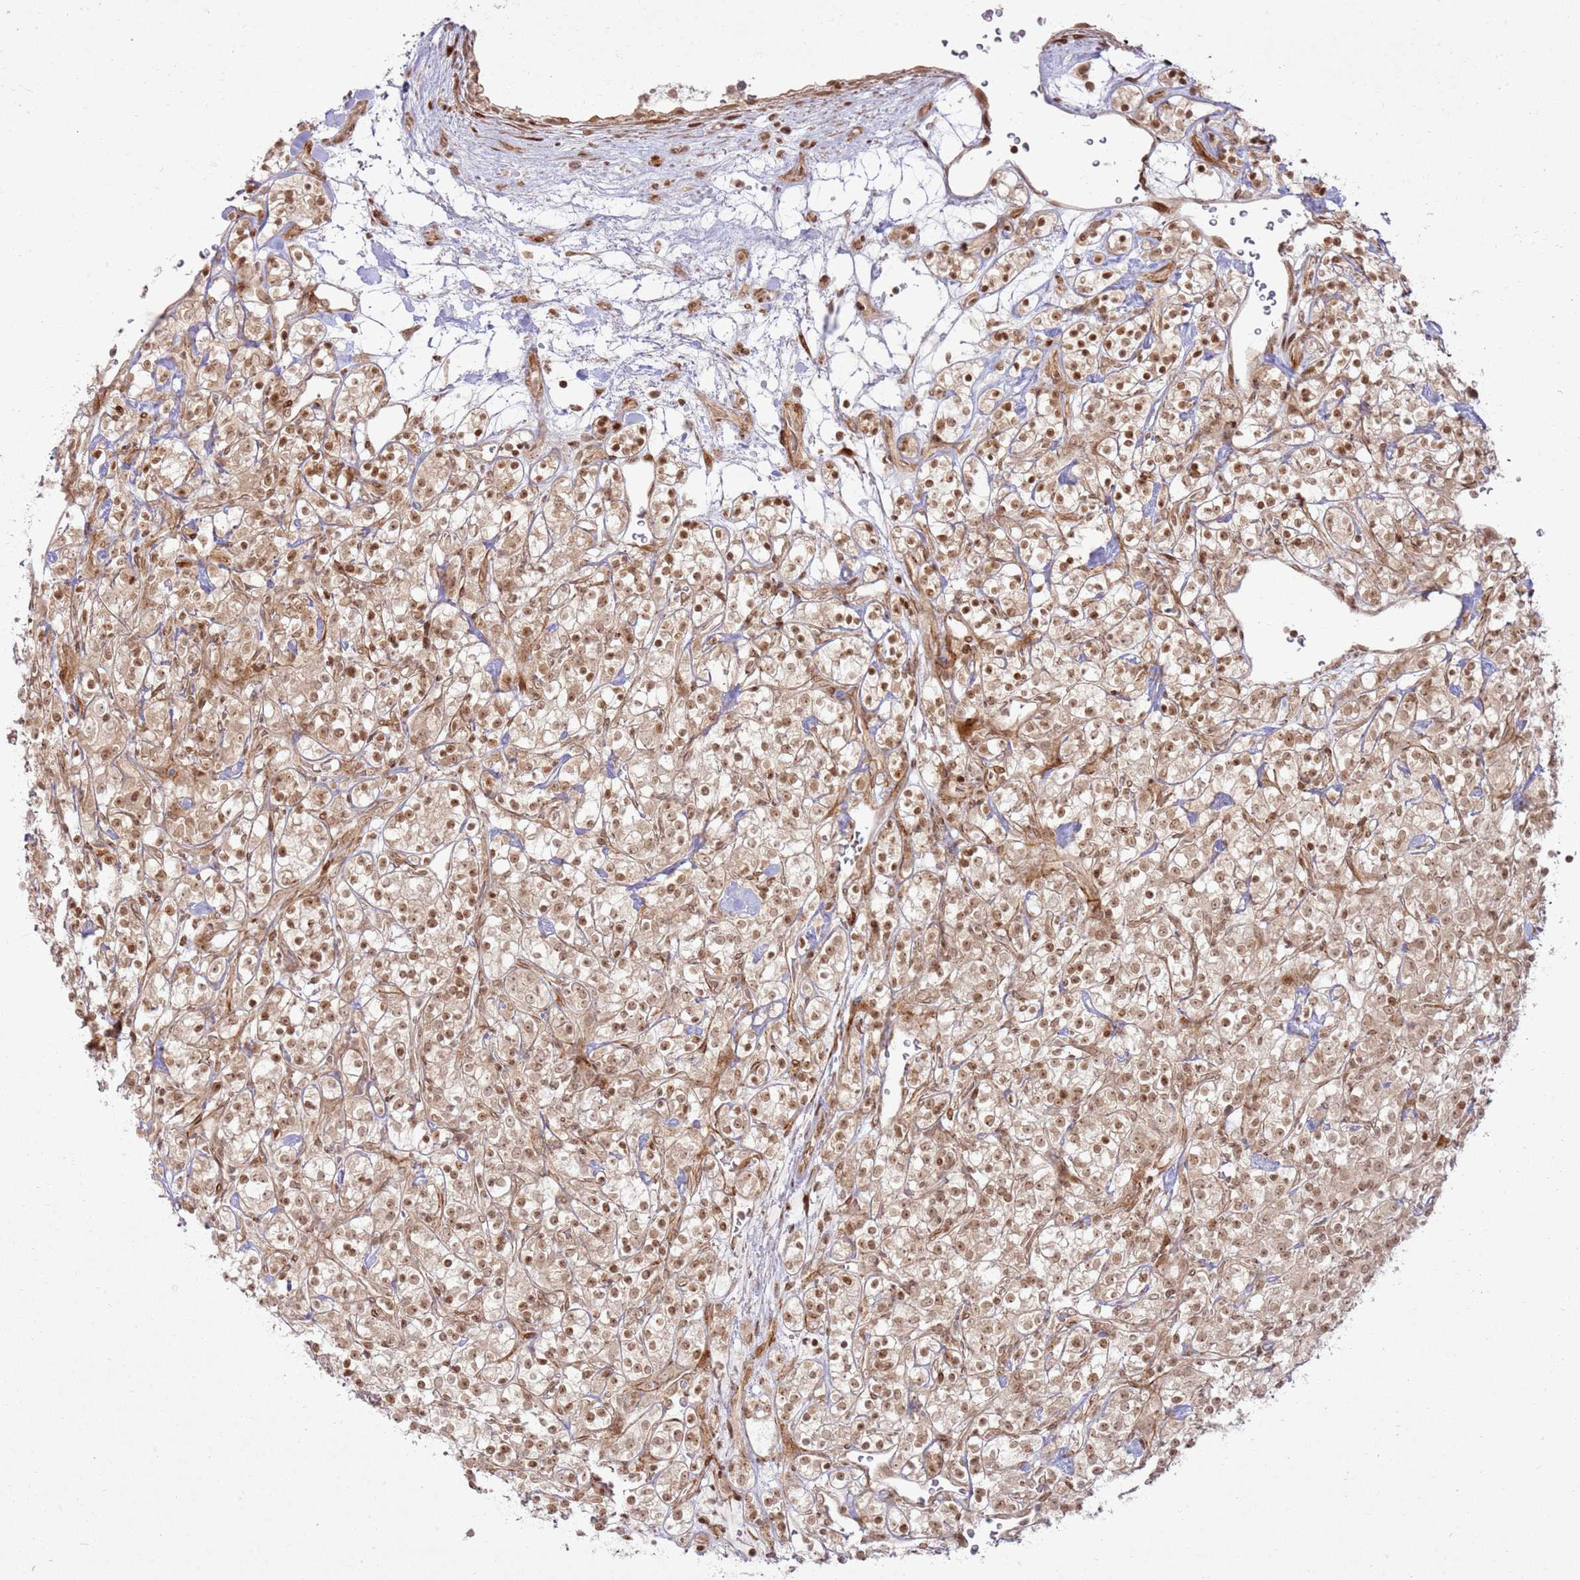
{"staining": {"intensity": "moderate", "quantity": ">75%", "location": "cytoplasmic/membranous,nuclear"}, "tissue": "renal cancer", "cell_type": "Tumor cells", "image_type": "cancer", "snomed": [{"axis": "morphology", "description": "Adenocarcinoma, NOS"}, {"axis": "topography", "description": "Kidney"}], "caption": "Protein staining exhibits moderate cytoplasmic/membranous and nuclear positivity in approximately >75% of tumor cells in adenocarcinoma (renal).", "gene": "KLHL36", "patient": {"sex": "male", "age": 77}}